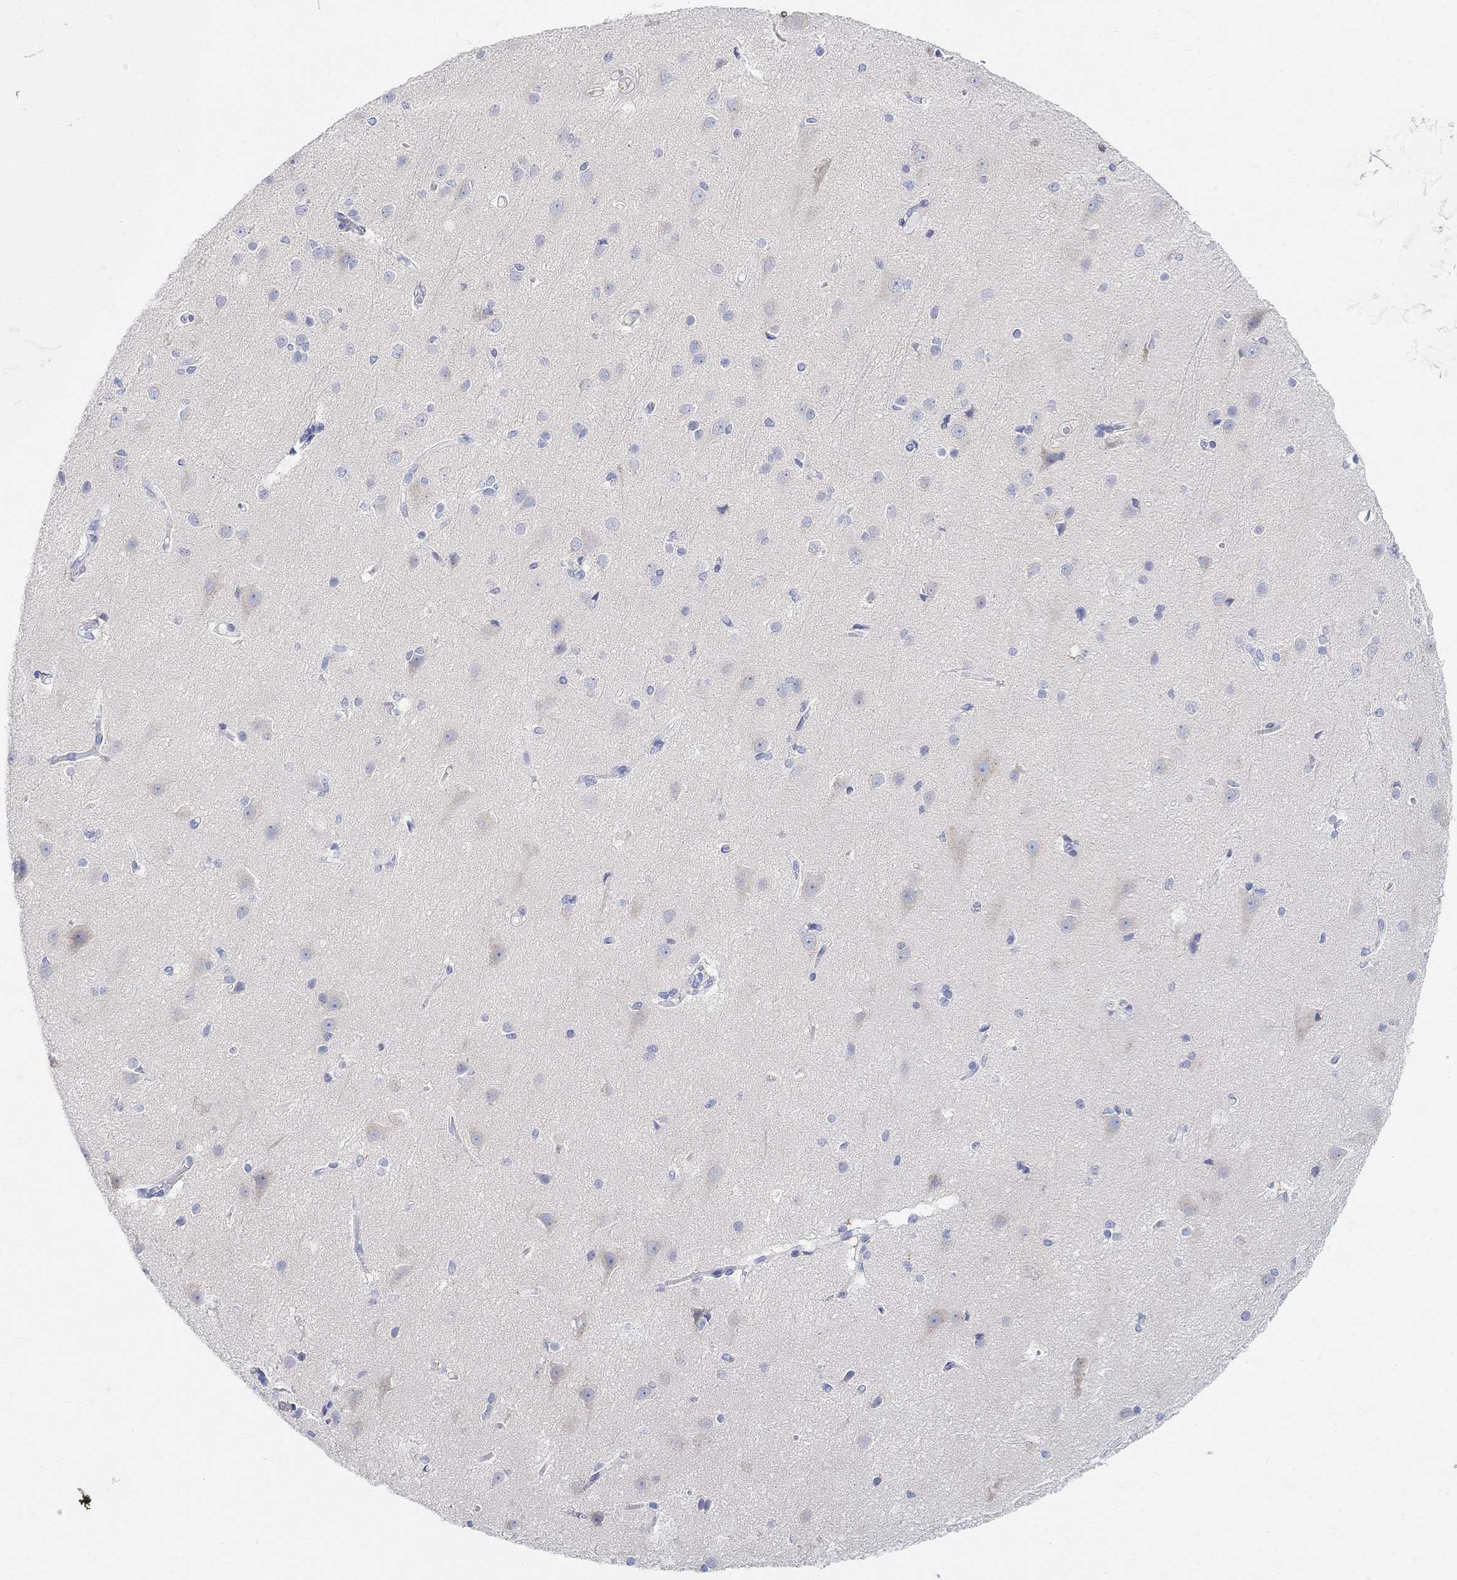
{"staining": {"intensity": "negative", "quantity": "none", "location": "none"}, "tissue": "cerebral cortex", "cell_type": "Endothelial cells", "image_type": "normal", "snomed": [{"axis": "morphology", "description": "Normal tissue, NOS"}, {"axis": "topography", "description": "Cerebral cortex"}], "caption": "An IHC histopathology image of unremarkable cerebral cortex is shown. There is no staining in endothelial cells of cerebral cortex.", "gene": "RETNLB", "patient": {"sex": "male", "age": 37}}